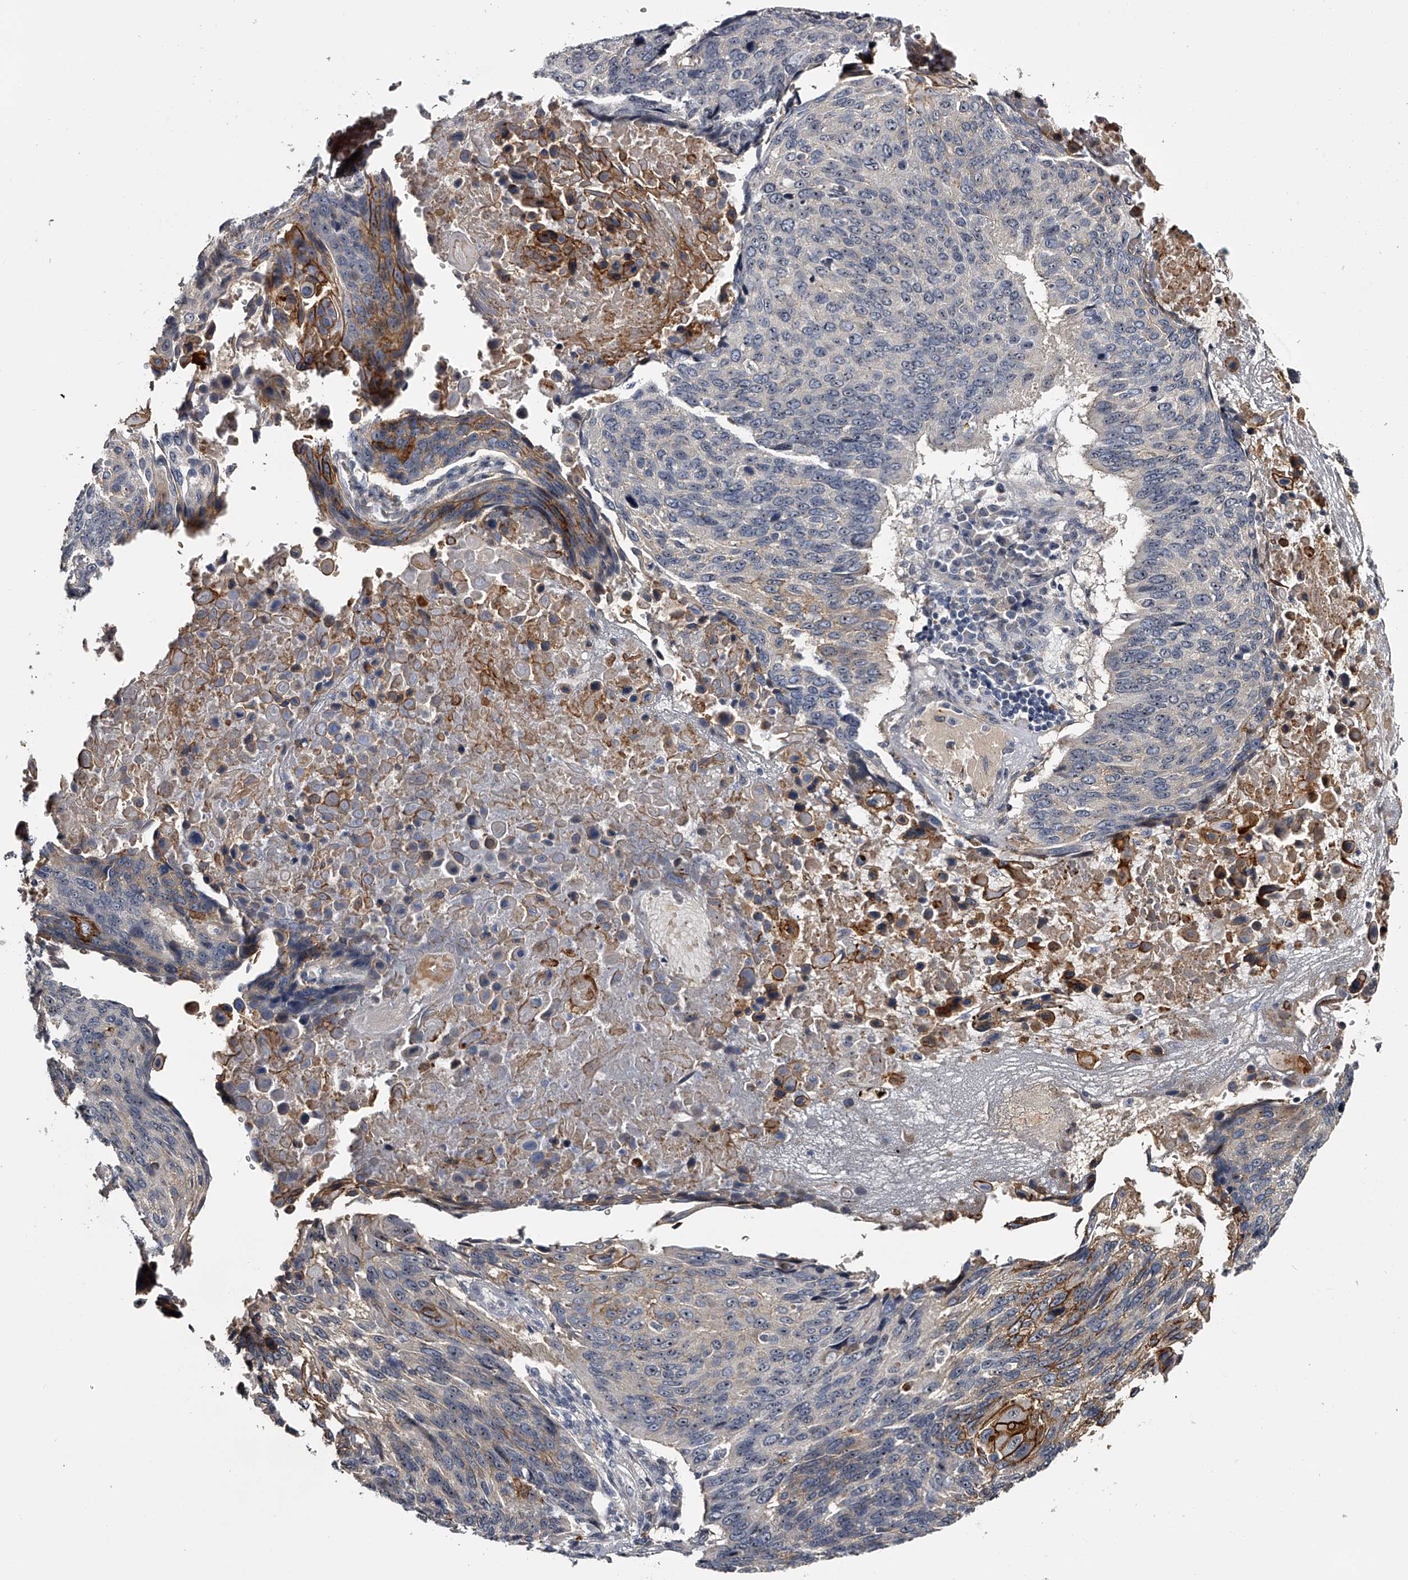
{"staining": {"intensity": "moderate", "quantity": "25%-75%", "location": "cytoplasmic/membranous,nuclear"}, "tissue": "lung cancer", "cell_type": "Tumor cells", "image_type": "cancer", "snomed": [{"axis": "morphology", "description": "Squamous cell carcinoma, NOS"}, {"axis": "topography", "description": "Lung"}], "caption": "Lung squamous cell carcinoma stained for a protein (brown) reveals moderate cytoplasmic/membranous and nuclear positive staining in approximately 25%-75% of tumor cells.", "gene": "MDN1", "patient": {"sex": "male", "age": 66}}